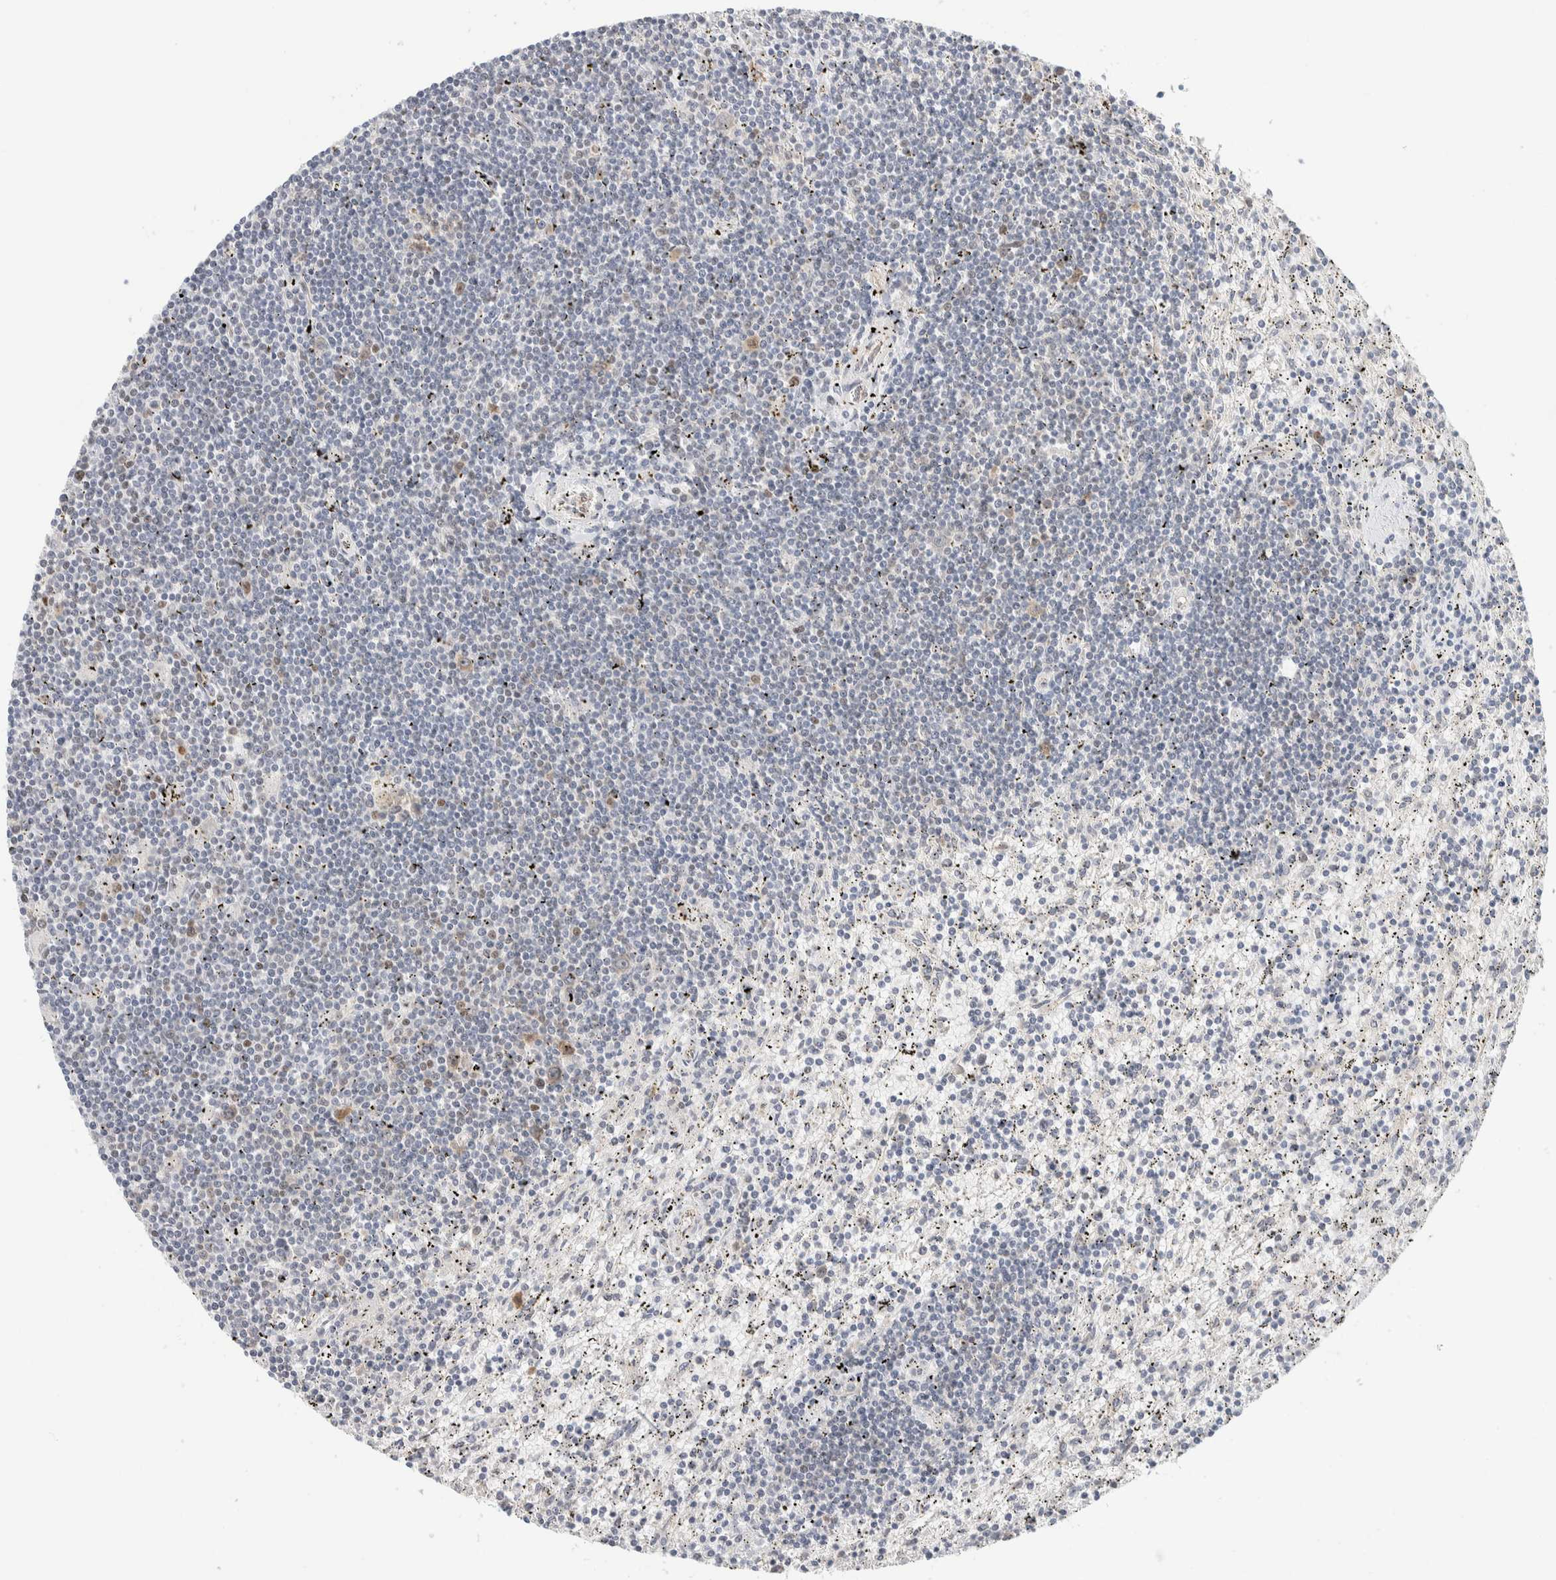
{"staining": {"intensity": "negative", "quantity": "none", "location": "none"}, "tissue": "lymphoma", "cell_type": "Tumor cells", "image_type": "cancer", "snomed": [{"axis": "morphology", "description": "Malignant lymphoma, non-Hodgkin's type, Low grade"}, {"axis": "topography", "description": "Spleen"}], "caption": "Malignant lymphoma, non-Hodgkin's type (low-grade) stained for a protein using immunohistochemistry (IHC) shows no staining tumor cells.", "gene": "PUS7", "patient": {"sex": "male", "age": 76}}